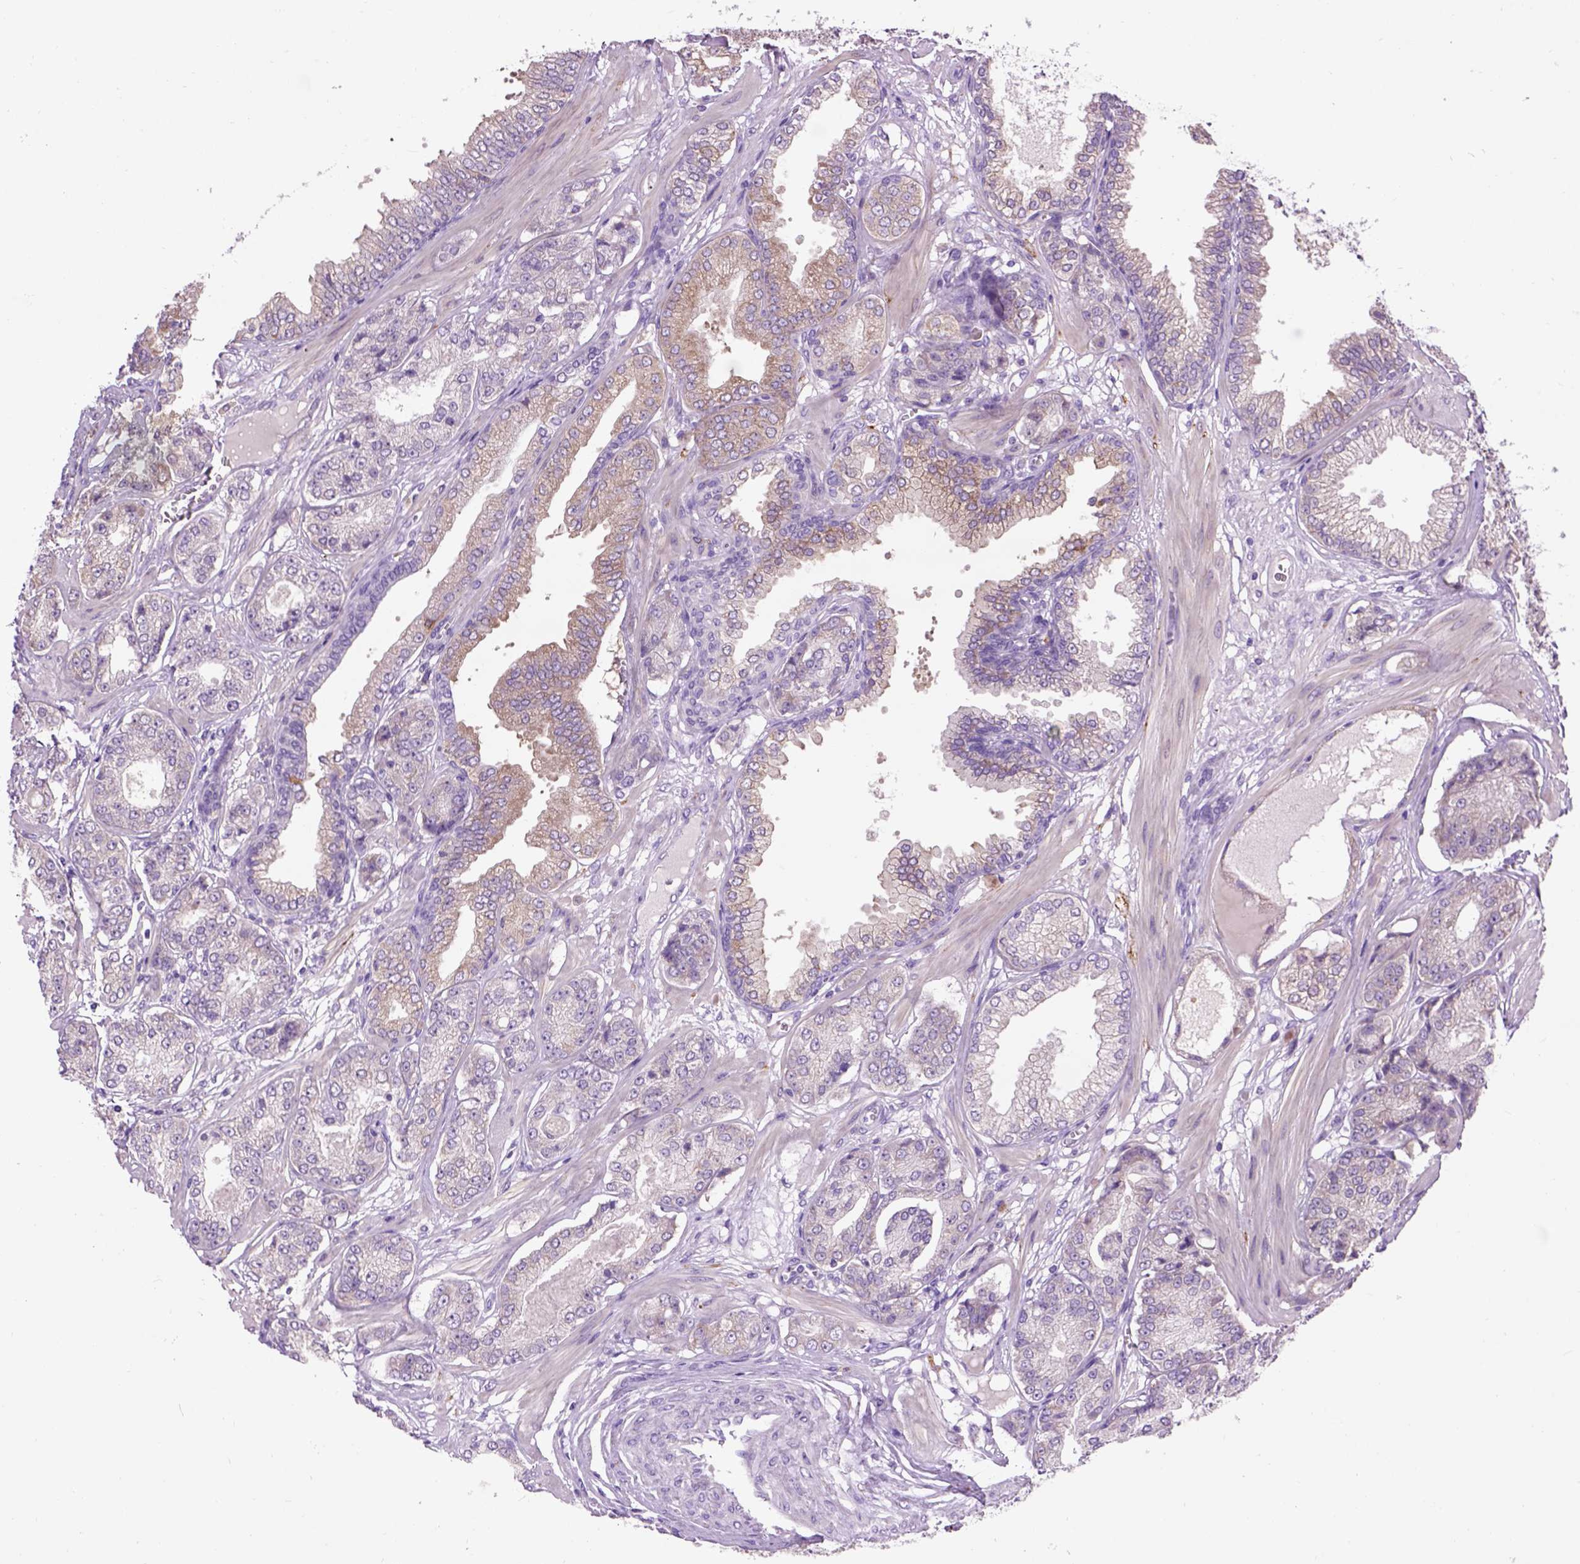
{"staining": {"intensity": "moderate", "quantity": "<25%", "location": "cytoplasmic/membranous"}, "tissue": "prostate cancer", "cell_type": "Tumor cells", "image_type": "cancer", "snomed": [{"axis": "morphology", "description": "Adenocarcinoma, NOS"}, {"axis": "topography", "description": "Prostate"}], "caption": "Immunohistochemistry (IHC) staining of prostate cancer, which reveals low levels of moderate cytoplasmic/membranous staining in approximately <25% of tumor cells indicating moderate cytoplasmic/membranous protein positivity. The staining was performed using DAB (brown) for protein detection and nuclei were counterstained in hematoxylin (blue).", "gene": "MAPT", "patient": {"sex": "male", "age": 64}}